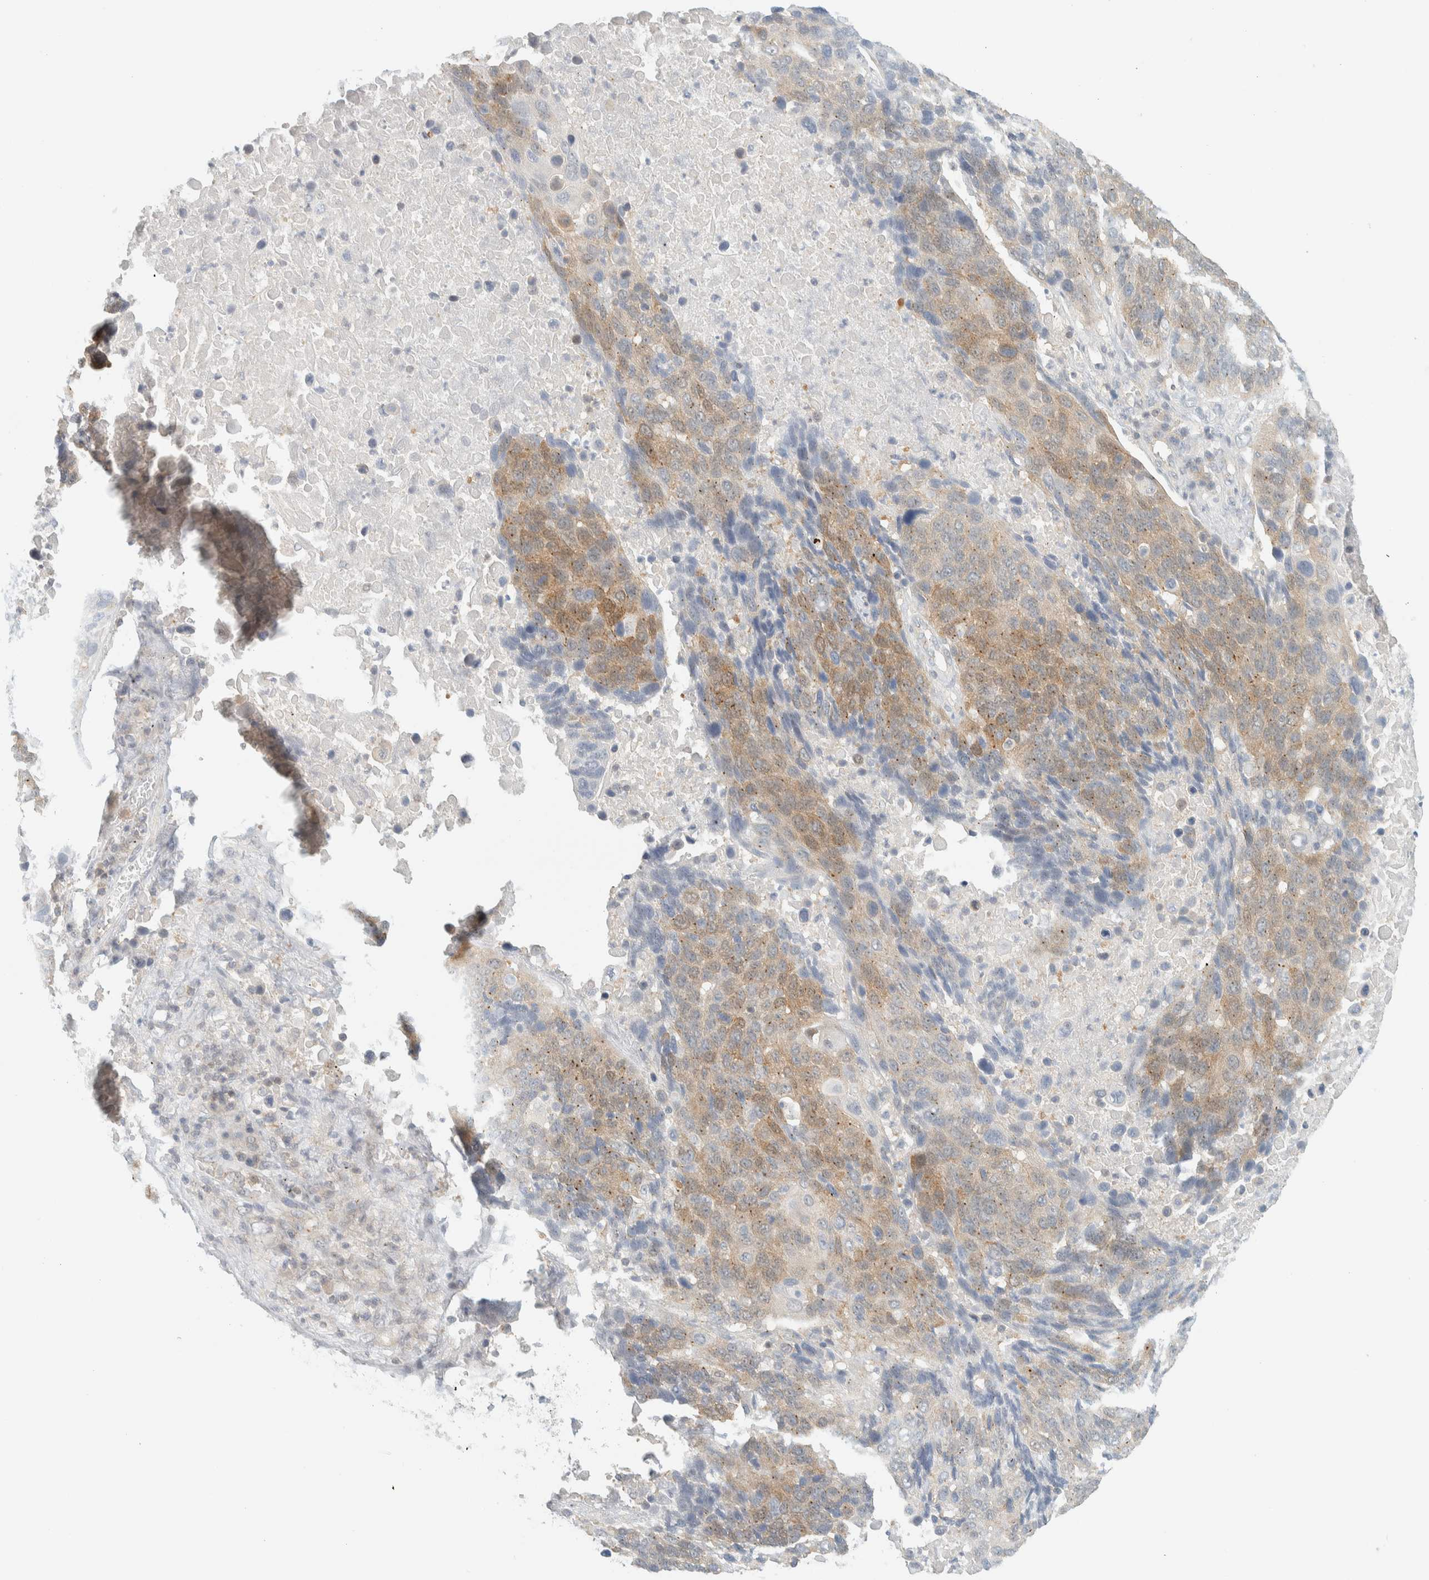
{"staining": {"intensity": "weak", "quantity": ">75%", "location": "cytoplasmic/membranous"}, "tissue": "lung cancer", "cell_type": "Tumor cells", "image_type": "cancer", "snomed": [{"axis": "morphology", "description": "Squamous cell carcinoma, NOS"}, {"axis": "topography", "description": "Lung"}], "caption": "Lung squamous cell carcinoma was stained to show a protein in brown. There is low levels of weak cytoplasmic/membranous positivity in about >75% of tumor cells. (DAB (3,3'-diaminobenzidine) IHC, brown staining for protein, blue staining for nuclei).", "gene": "PCYT2", "patient": {"sex": "male", "age": 66}}